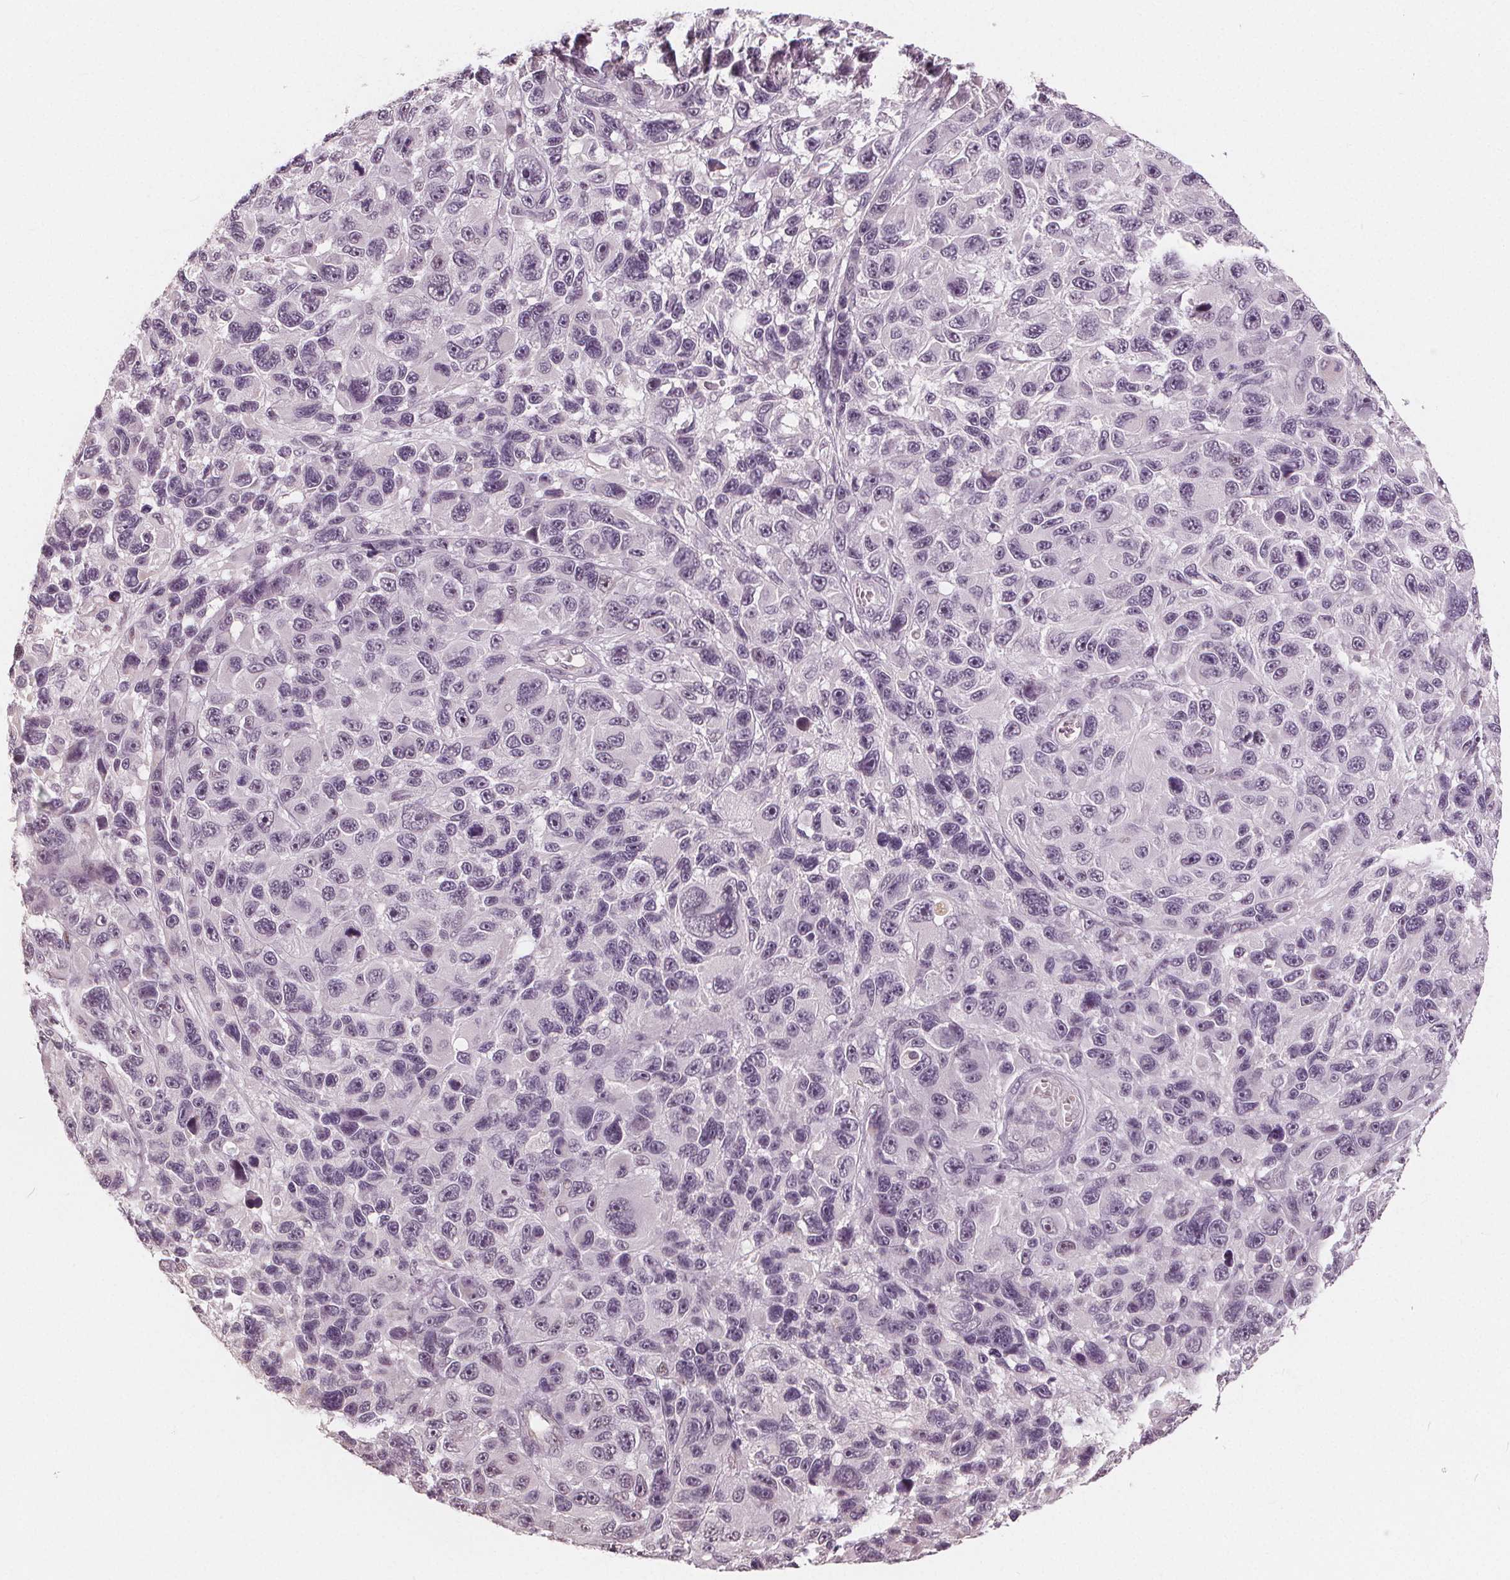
{"staining": {"intensity": "weak", "quantity": "<25%", "location": "nuclear"}, "tissue": "melanoma", "cell_type": "Tumor cells", "image_type": "cancer", "snomed": [{"axis": "morphology", "description": "Malignant melanoma, NOS"}, {"axis": "topography", "description": "Skin"}], "caption": "This photomicrograph is of malignant melanoma stained with immunohistochemistry (IHC) to label a protein in brown with the nuclei are counter-stained blue. There is no expression in tumor cells. The staining was performed using DAB (3,3'-diaminobenzidine) to visualize the protein expression in brown, while the nuclei were stained in blue with hematoxylin (Magnification: 20x).", "gene": "NUP210L", "patient": {"sex": "male", "age": 53}}